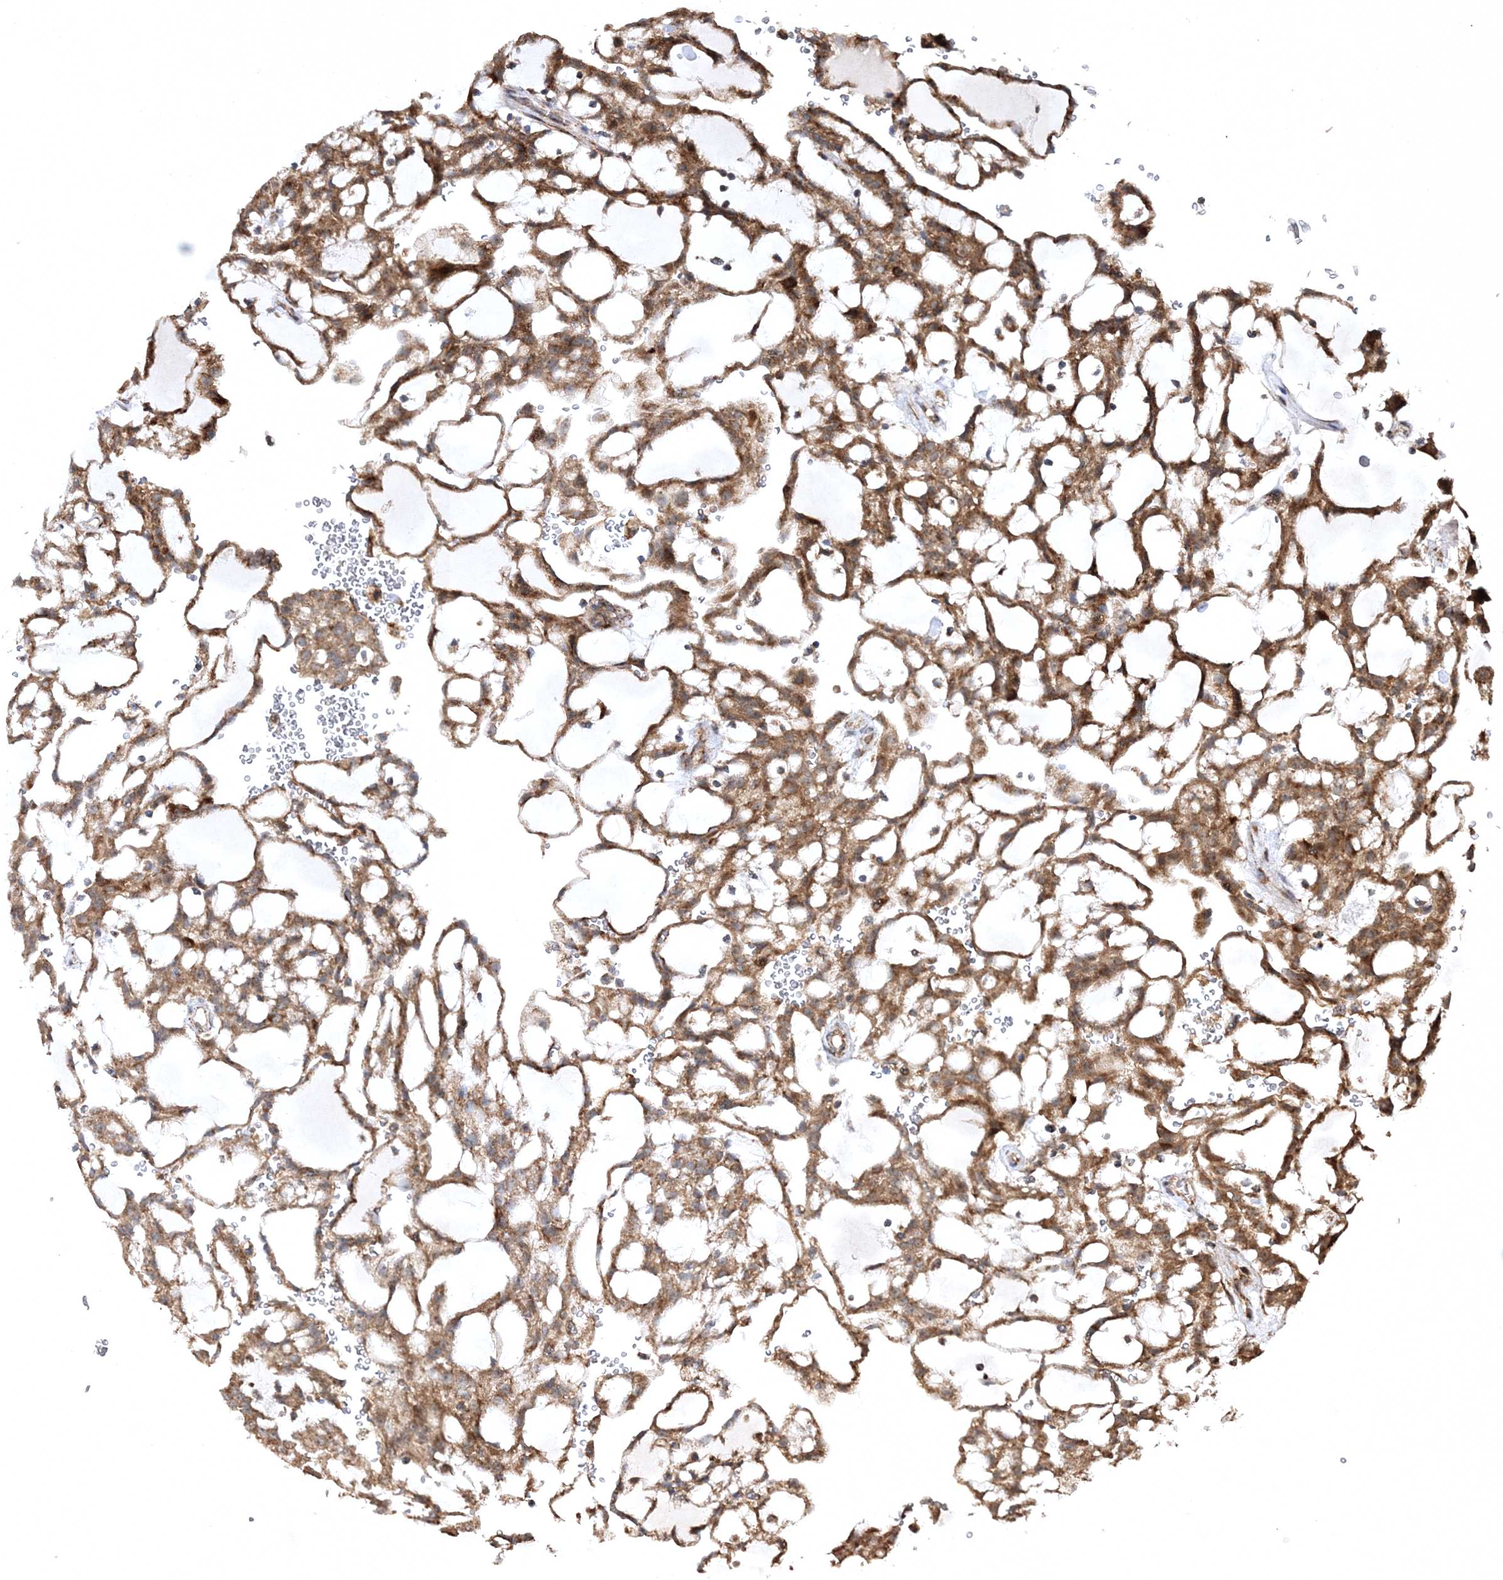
{"staining": {"intensity": "moderate", "quantity": ">75%", "location": "cytoplasmic/membranous"}, "tissue": "renal cancer", "cell_type": "Tumor cells", "image_type": "cancer", "snomed": [{"axis": "morphology", "description": "Adenocarcinoma, NOS"}, {"axis": "topography", "description": "Kidney"}], "caption": "Adenocarcinoma (renal) was stained to show a protein in brown. There is medium levels of moderate cytoplasmic/membranous expression in about >75% of tumor cells.", "gene": "SCRN3", "patient": {"sex": "male", "age": 63}}